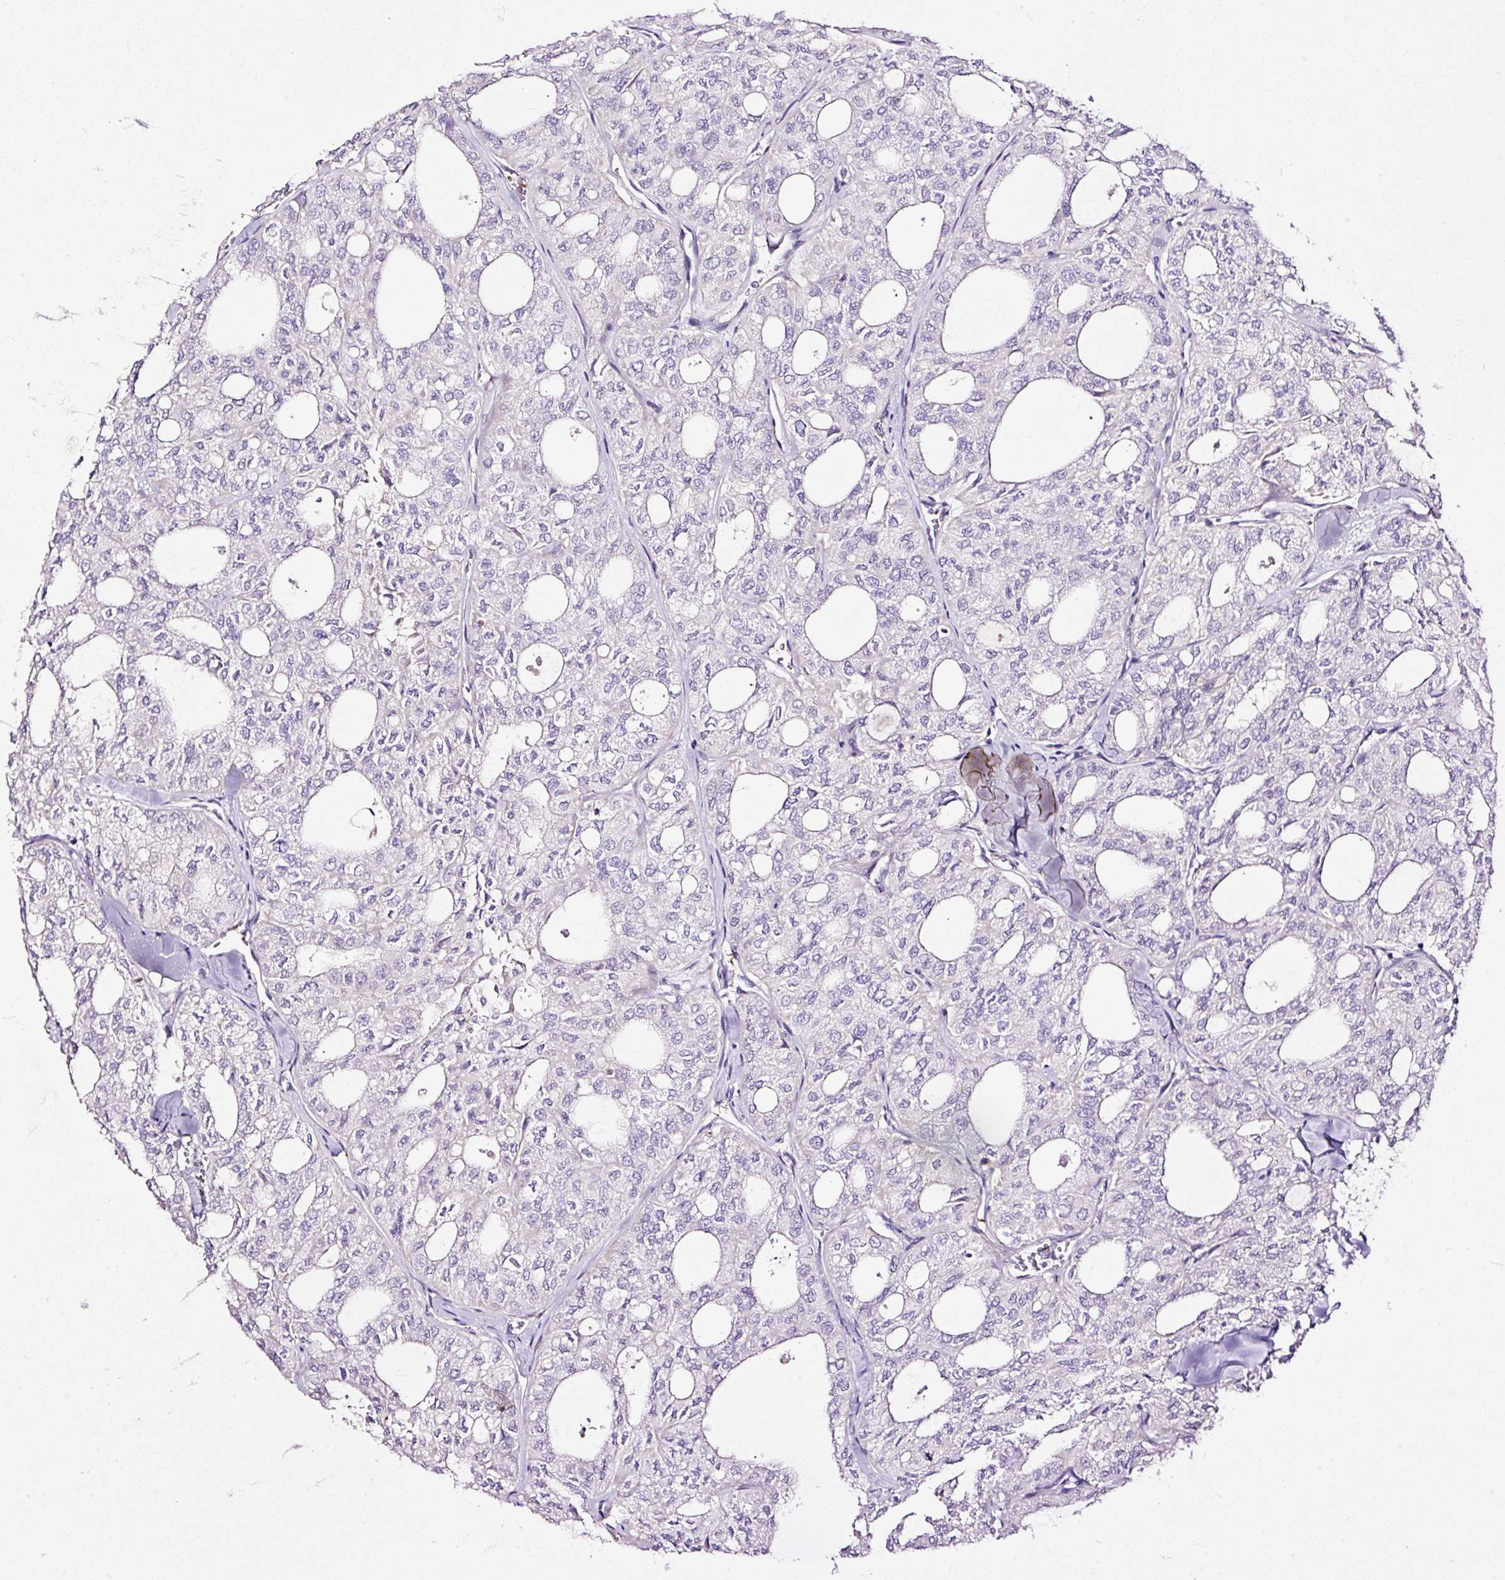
{"staining": {"intensity": "negative", "quantity": "none", "location": "none"}, "tissue": "thyroid cancer", "cell_type": "Tumor cells", "image_type": "cancer", "snomed": [{"axis": "morphology", "description": "Follicular adenoma carcinoma, NOS"}, {"axis": "topography", "description": "Thyroid gland"}], "caption": "An immunohistochemistry (IHC) histopathology image of thyroid cancer (follicular adenoma carcinoma) is shown. There is no staining in tumor cells of thyroid cancer (follicular adenoma carcinoma). Brightfield microscopy of immunohistochemistry stained with DAB (brown) and hematoxylin (blue), captured at high magnification.", "gene": "MAGEB16", "patient": {"sex": "male", "age": 75}}